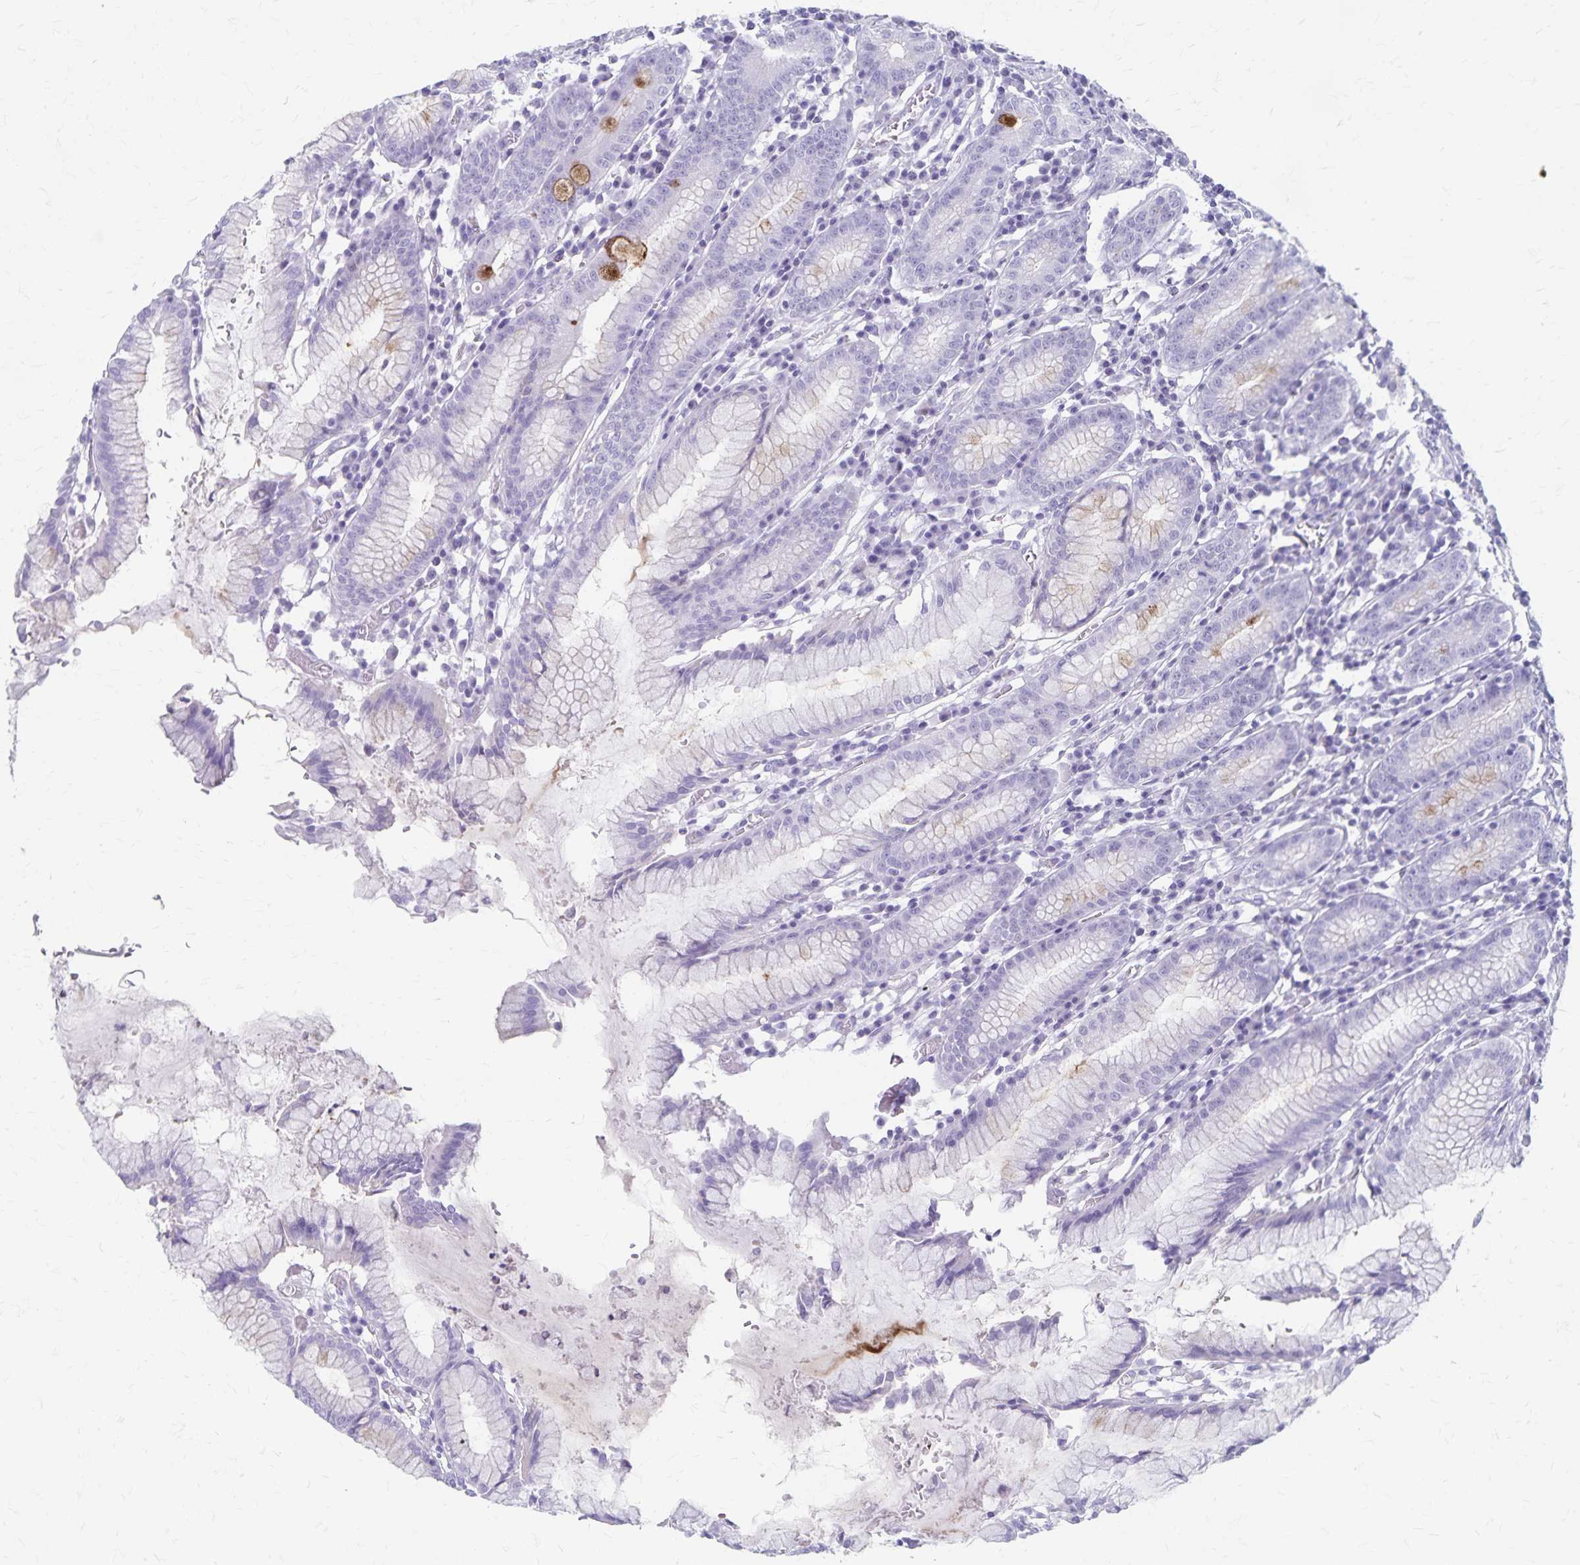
{"staining": {"intensity": "moderate", "quantity": "<25%", "location": "cytoplasmic/membranous"}, "tissue": "stomach", "cell_type": "Glandular cells", "image_type": "normal", "snomed": [{"axis": "morphology", "description": "Normal tissue, NOS"}, {"axis": "topography", "description": "Stomach"}], "caption": "An IHC photomicrograph of normal tissue is shown. Protein staining in brown highlights moderate cytoplasmic/membranous positivity in stomach within glandular cells. The staining was performed using DAB (3,3'-diaminobenzidine) to visualize the protein expression in brown, while the nuclei were stained in blue with hematoxylin (Magnification: 20x).", "gene": "GPBAR1", "patient": {"sex": "male", "age": 55}}